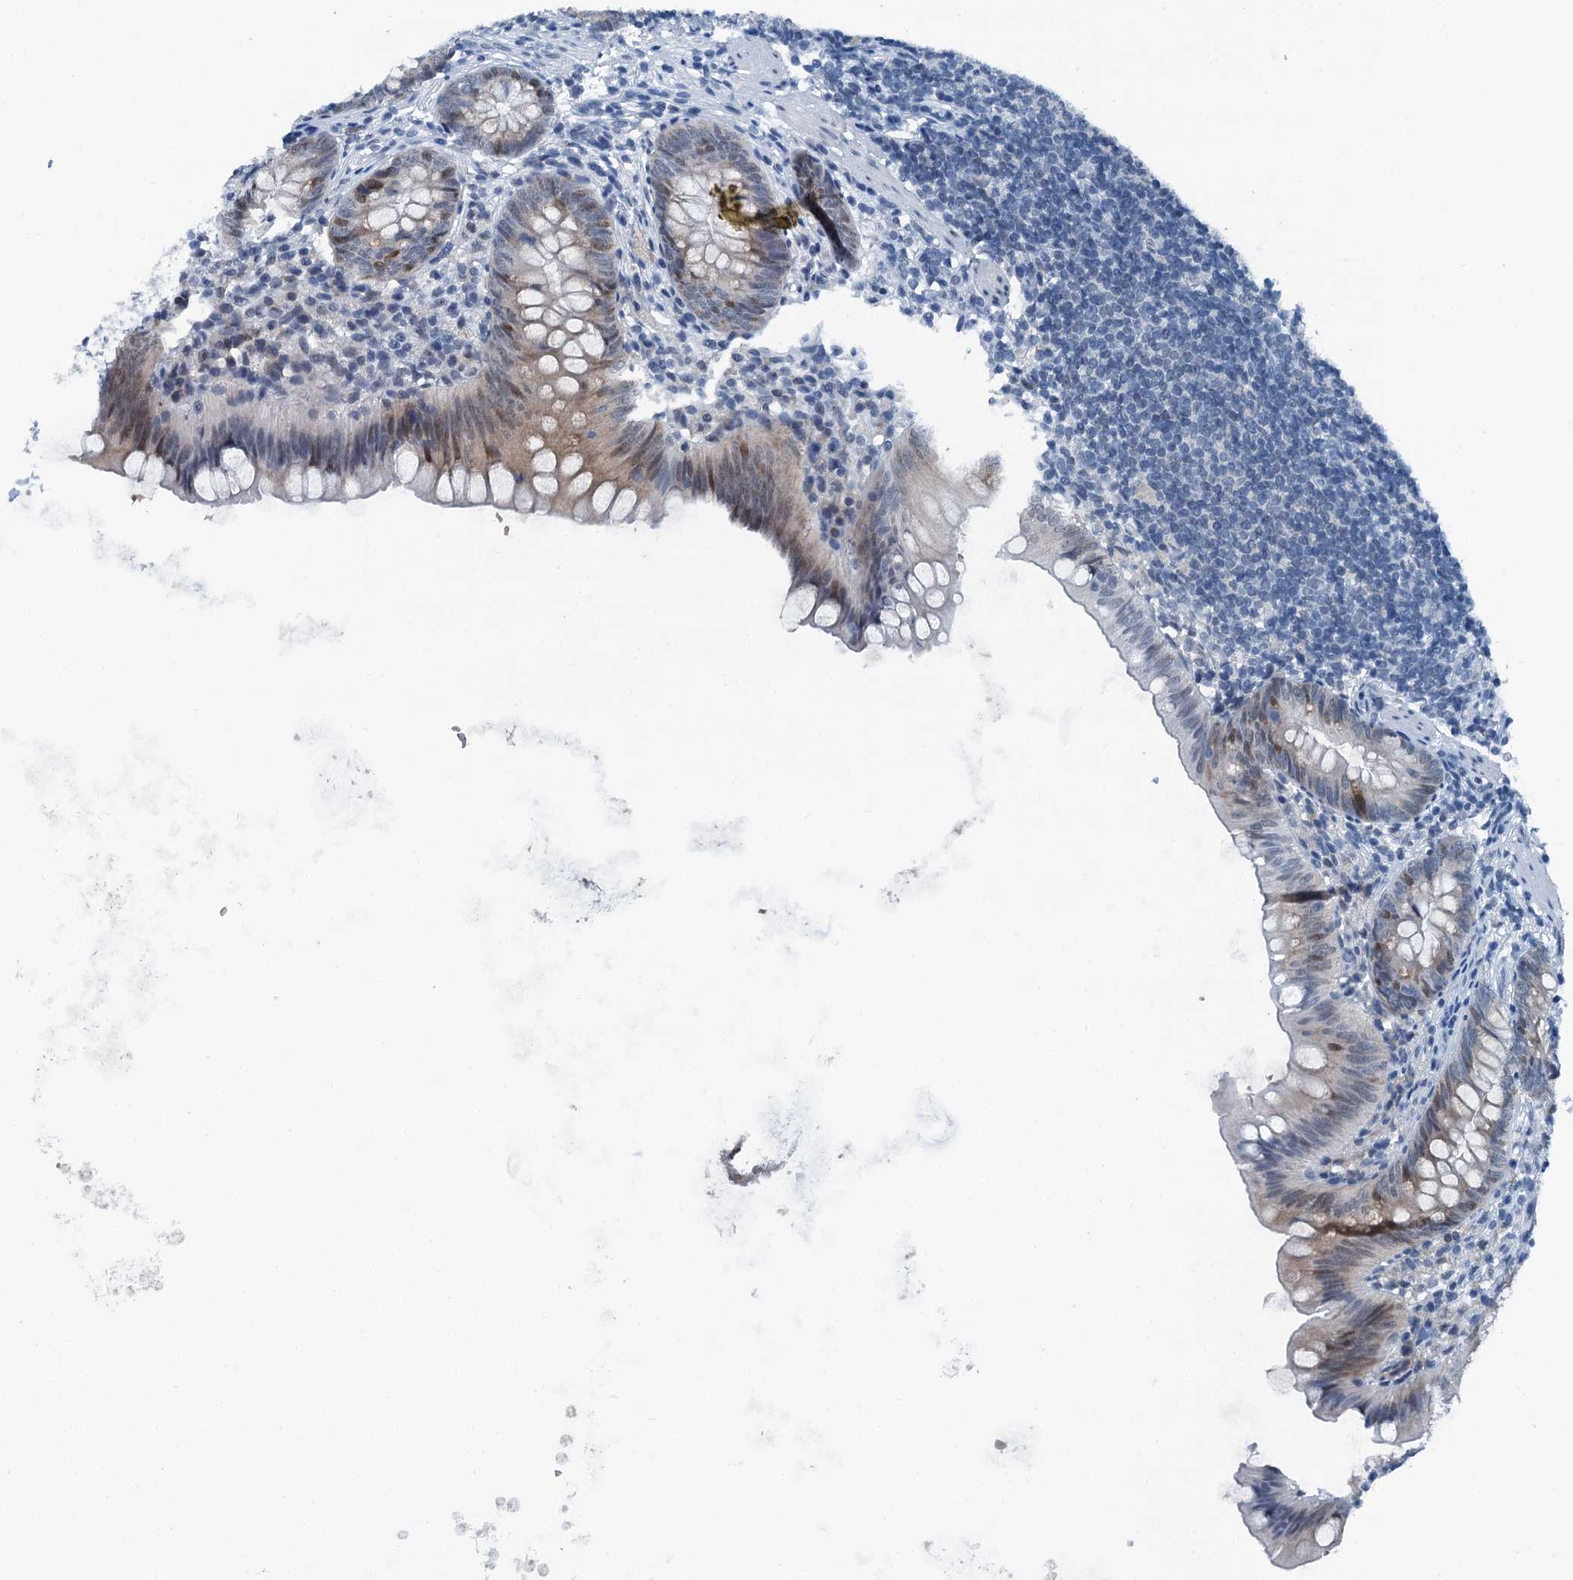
{"staining": {"intensity": "moderate", "quantity": "<25%", "location": "cytoplasmic/membranous,nuclear"}, "tissue": "appendix", "cell_type": "Glandular cells", "image_type": "normal", "snomed": [{"axis": "morphology", "description": "Normal tissue, NOS"}, {"axis": "topography", "description": "Appendix"}], "caption": "Approximately <25% of glandular cells in benign appendix display moderate cytoplasmic/membranous,nuclear protein staining as visualized by brown immunohistochemical staining.", "gene": "TRPT1", "patient": {"sex": "female", "age": 62}}